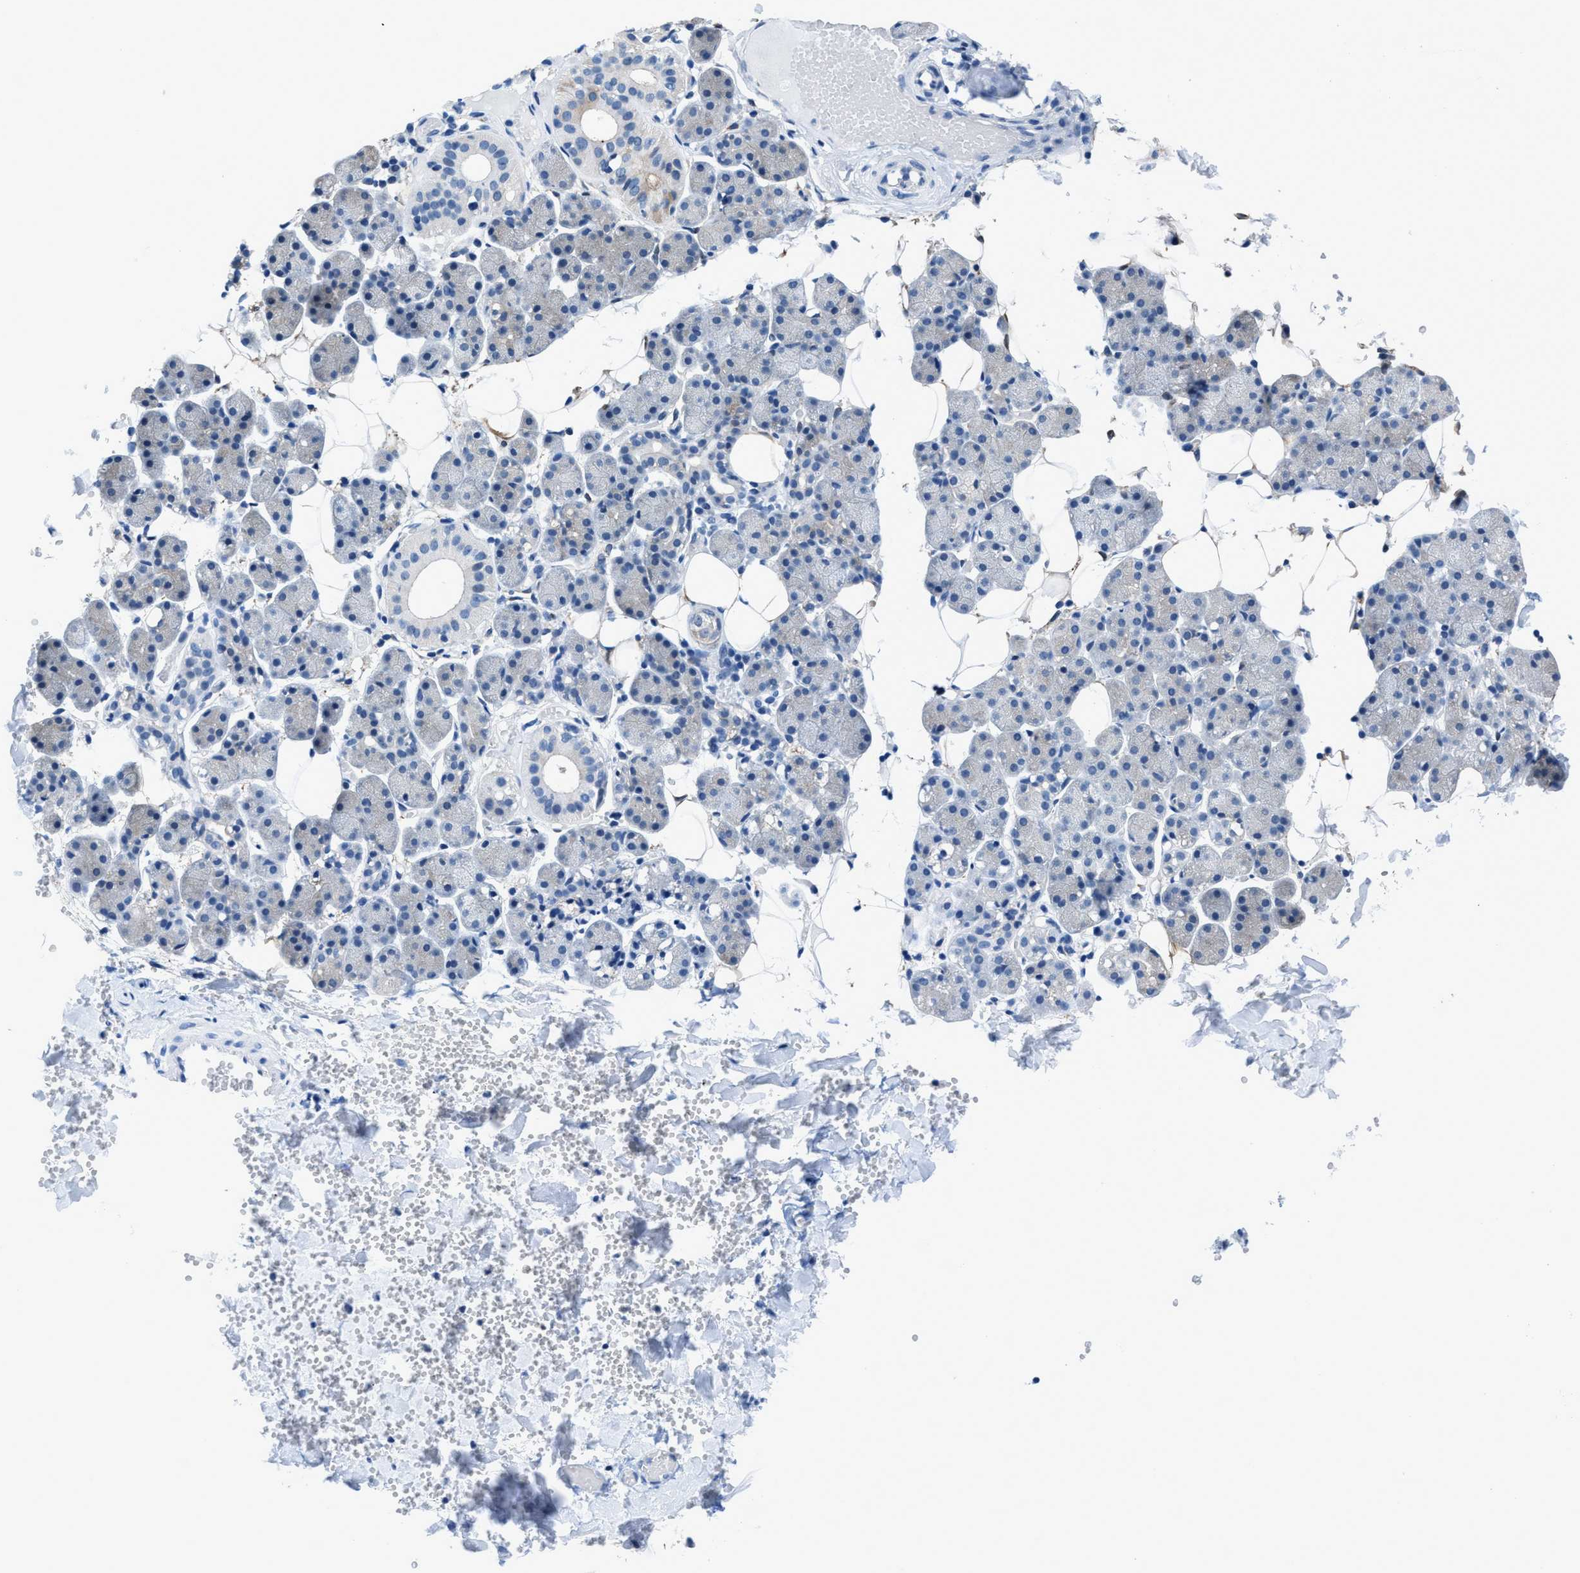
{"staining": {"intensity": "negative", "quantity": "none", "location": "none"}, "tissue": "salivary gland", "cell_type": "Glandular cells", "image_type": "normal", "snomed": [{"axis": "morphology", "description": "Normal tissue, NOS"}, {"axis": "topography", "description": "Salivary gland"}], "caption": "Glandular cells show no significant protein staining in unremarkable salivary gland. (DAB immunohistochemistry (IHC), high magnification).", "gene": "NUDT5", "patient": {"sex": "female", "age": 33}}